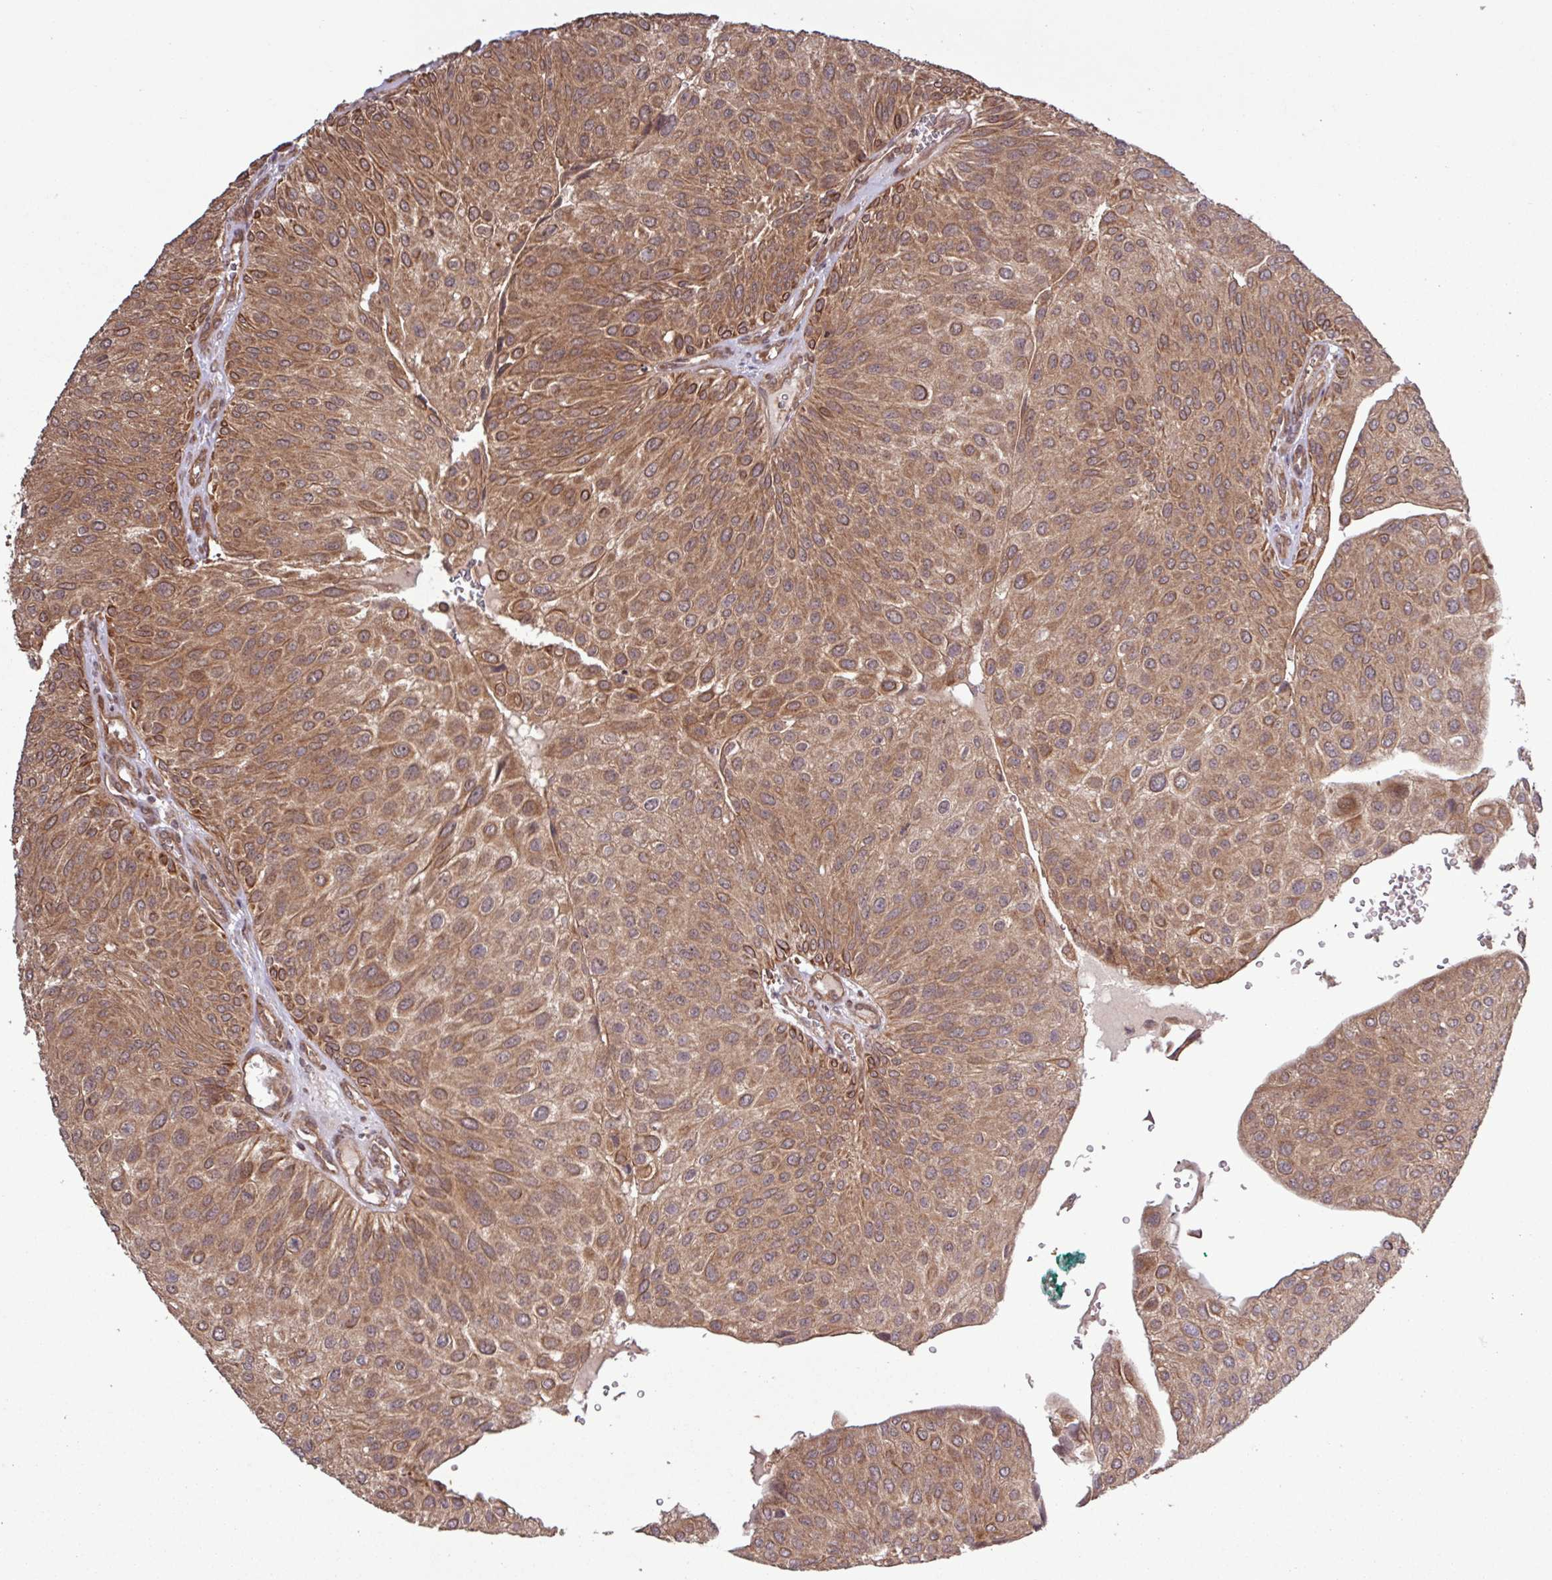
{"staining": {"intensity": "moderate", "quantity": ">75%", "location": "cytoplasmic/membranous"}, "tissue": "urothelial cancer", "cell_type": "Tumor cells", "image_type": "cancer", "snomed": [{"axis": "morphology", "description": "Urothelial carcinoma, NOS"}, {"axis": "topography", "description": "Urinary bladder"}], "caption": "Moderate cytoplasmic/membranous staining is identified in about >75% of tumor cells in transitional cell carcinoma.", "gene": "TRABD2A", "patient": {"sex": "male", "age": 67}}